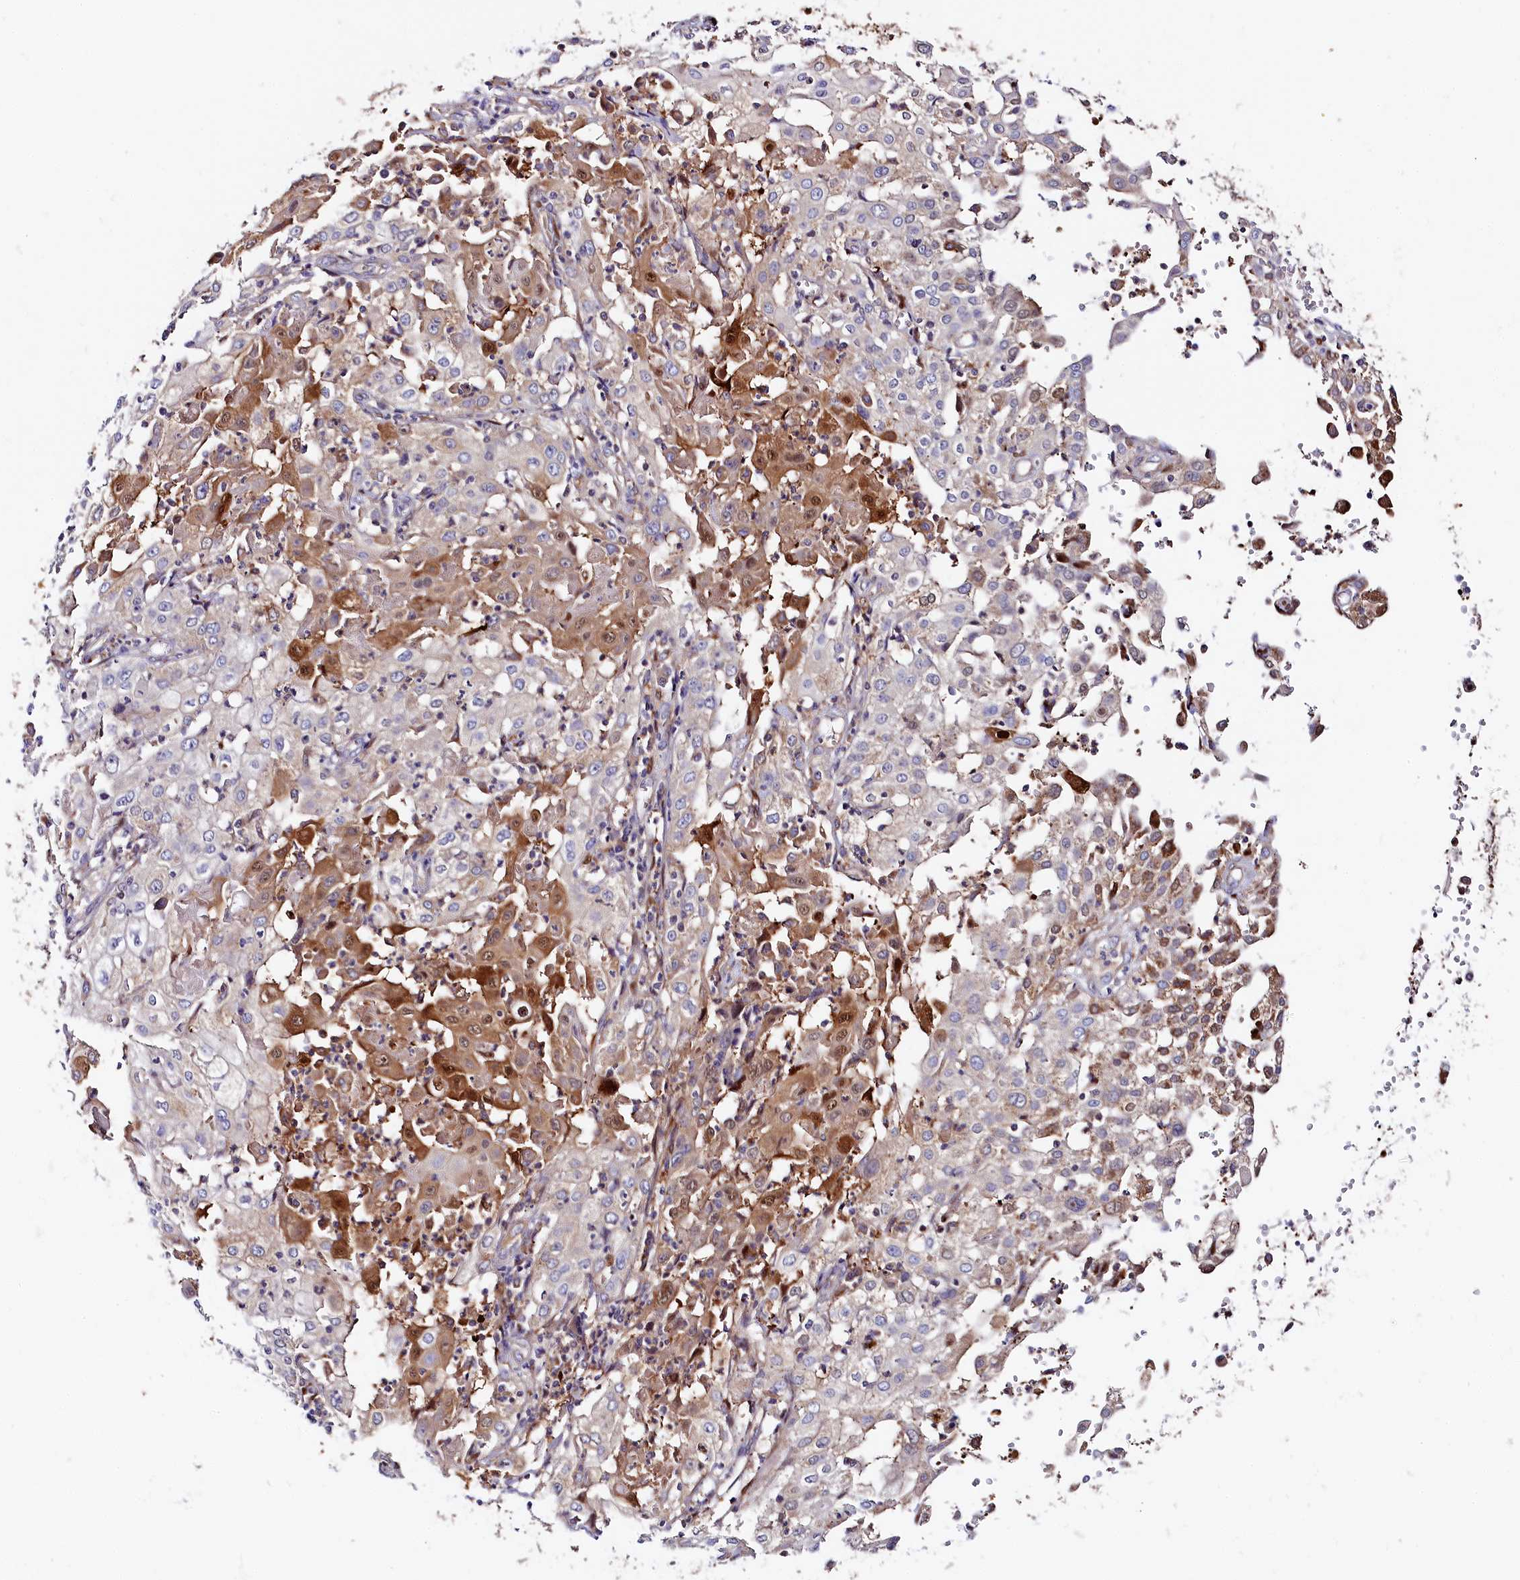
{"staining": {"intensity": "moderate", "quantity": "<25%", "location": "cytoplasmic/membranous"}, "tissue": "cervical cancer", "cell_type": "Tumor cells", "image_type": "cancer", "snomed": [{"axis": "morphology", "description": "Squamous cell carcinoma, NOS"}, {"axis": "topography", "description": "Cervix"}], "caption": "Protein staining of cervical cancer tissue exhibits moderate cytoplasmic/membranous positivity in about <25% of tumor cells.", "gene": "KATNB1", "patient": {"sex": "female", "age": 39}}